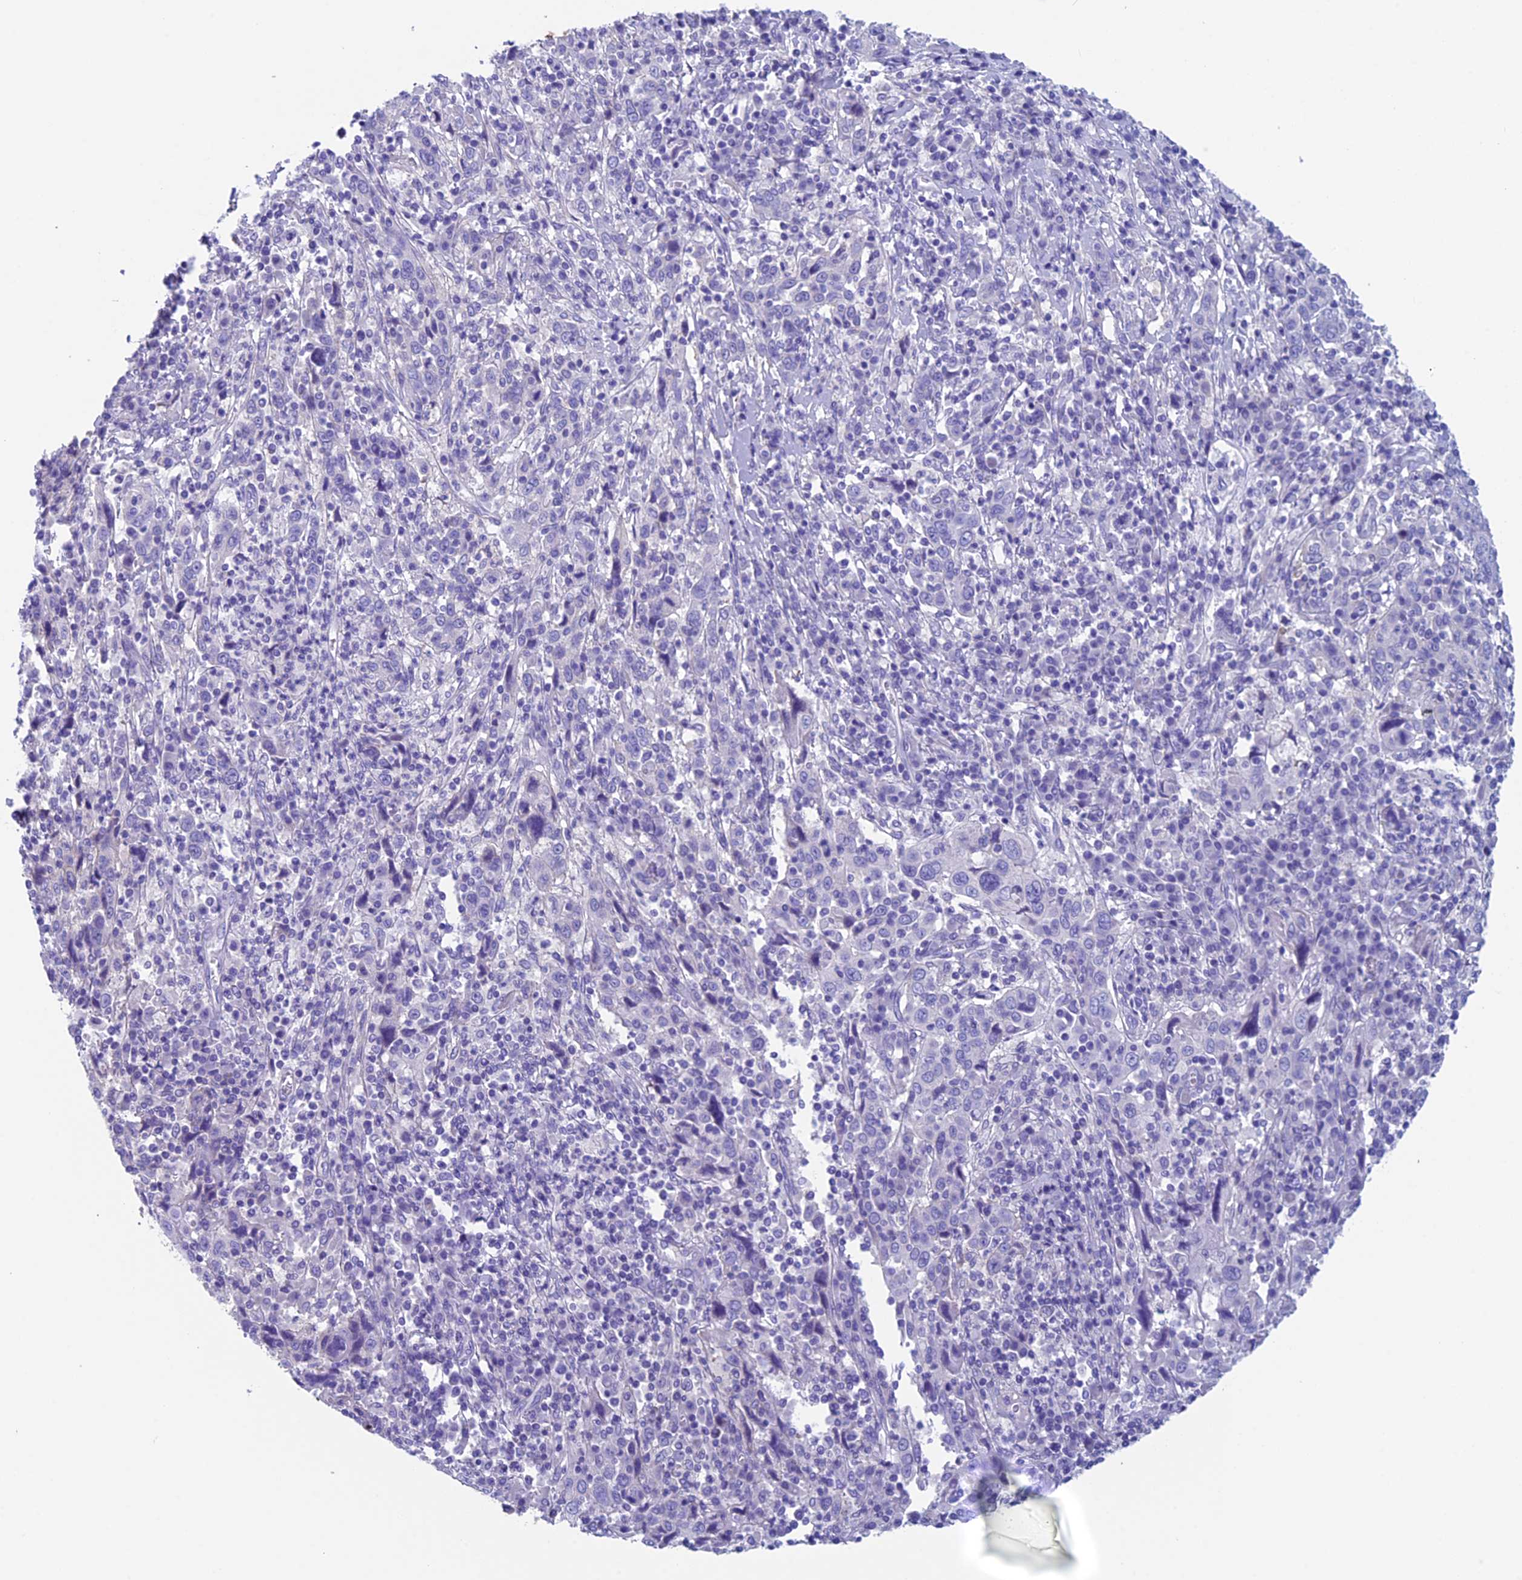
{"staining": {"intensity": "negative", "quantity": "none", "location": "none"}, "tissue": "cervical cancer", "cell_type": "Tumor cells", "image_type": "cancer", "snomed": [{"axis": "morphology", "description": "Squamous cell carcinoma, NOS"}, {"axis": "topography", "description": "Cervix"}], "caption": "Immunohistochemistry histopathology image of human cervical cancer (squamous cell carcinoma) stained for a protein (brown), which displays no staining in tumor cells.", "gene": "ADH7", "patient": {"sex": "female", "age": 46}}